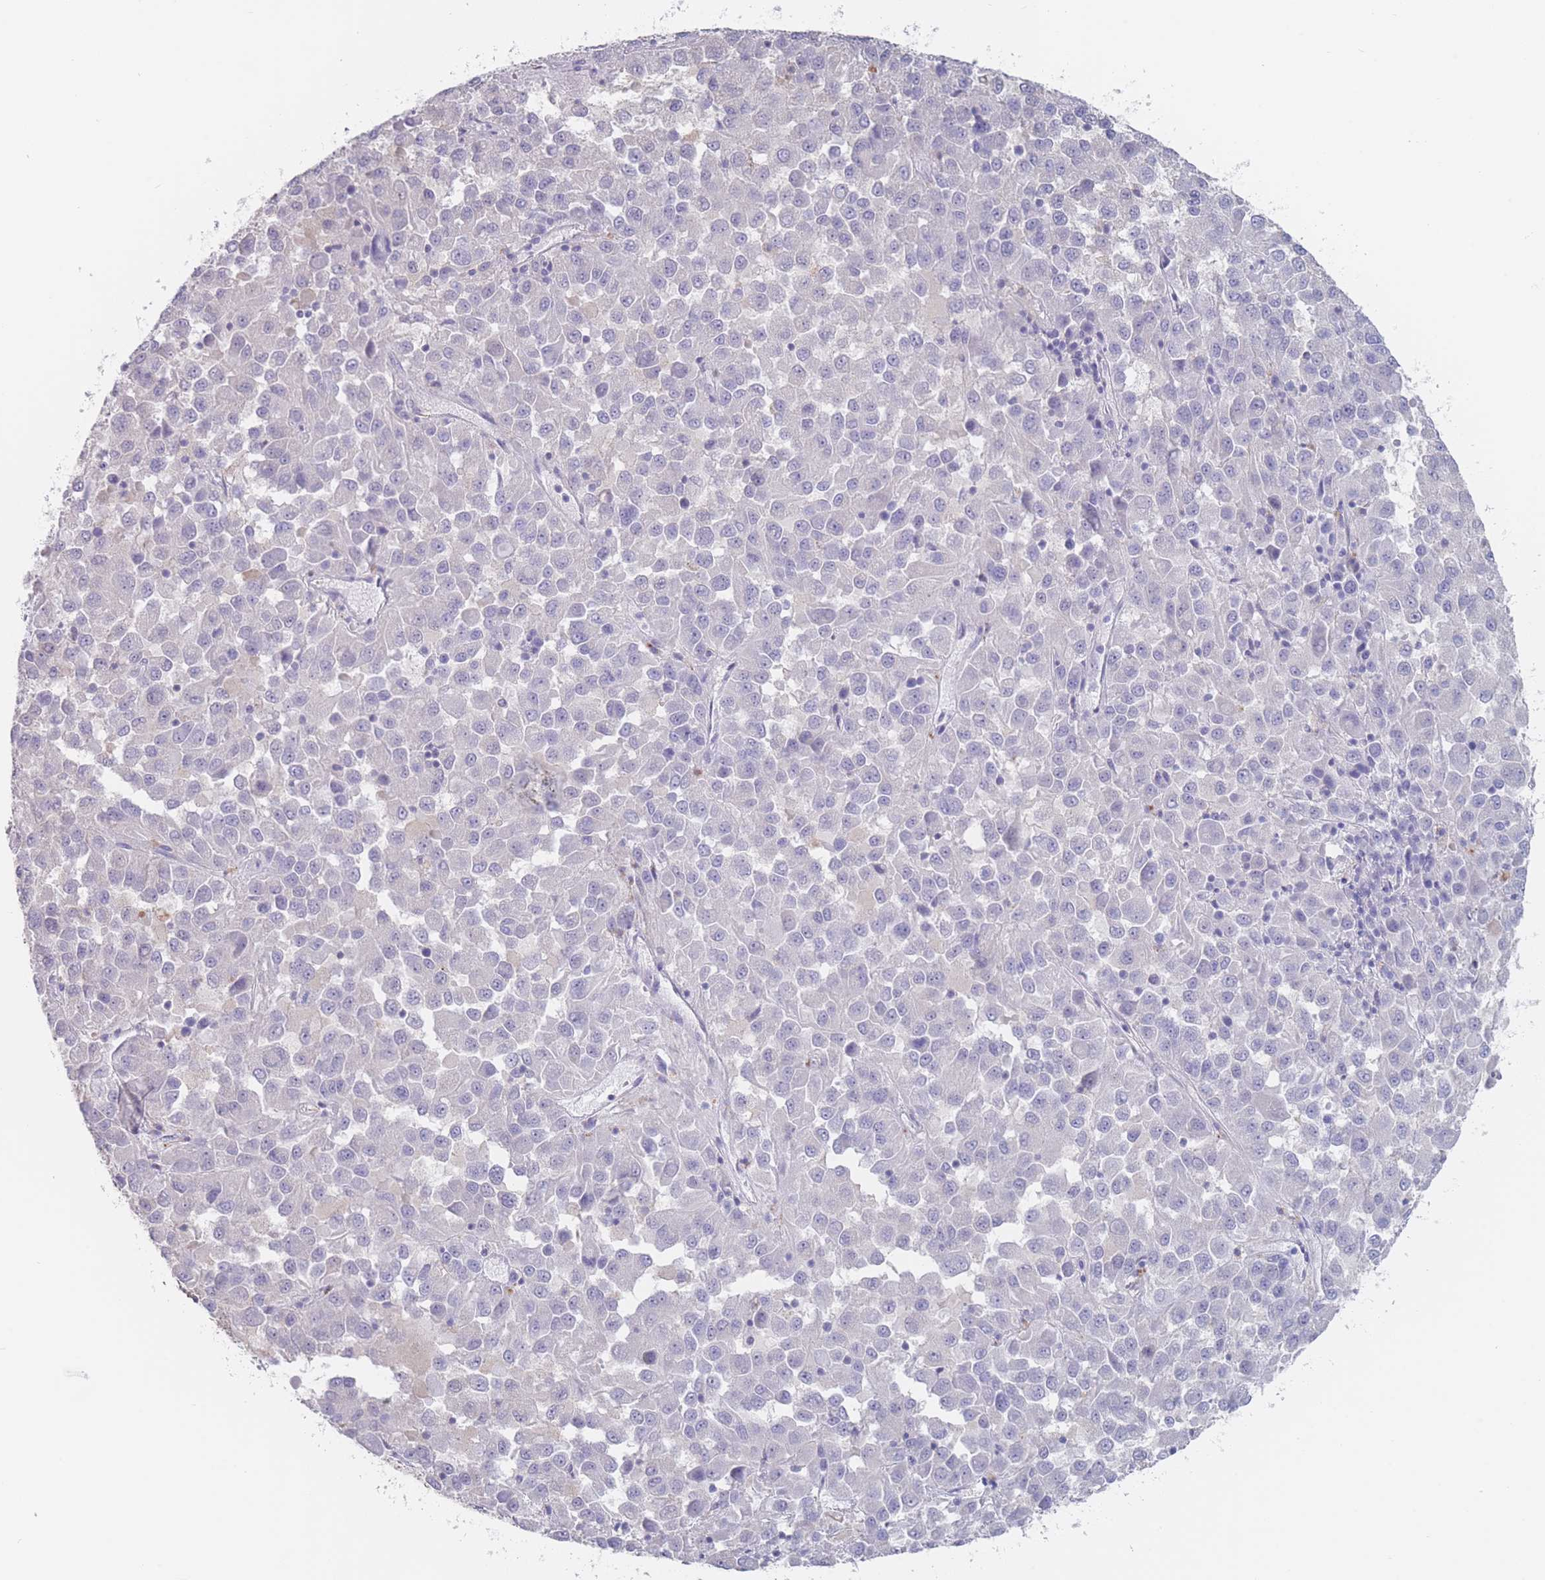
{"staining": {"intensity": "negative", "quantity": "none", "location": "none"}, "tissue": "melanoma", "cell_type": "Tumor cells", "image_type": "cancer", "snomed": [{"axis": "morphology", "description": "Malignant melanoma, Metastatic site"}, {"axis": "topography", "description": "Lung"}], "caption": "Malignant melanoma (metastatic site) was stained to show a protein in brown. There is no significant expression in tumor cells.", "gene": "CYP51A1", "patient": {"sex": "male", "age": 64}}